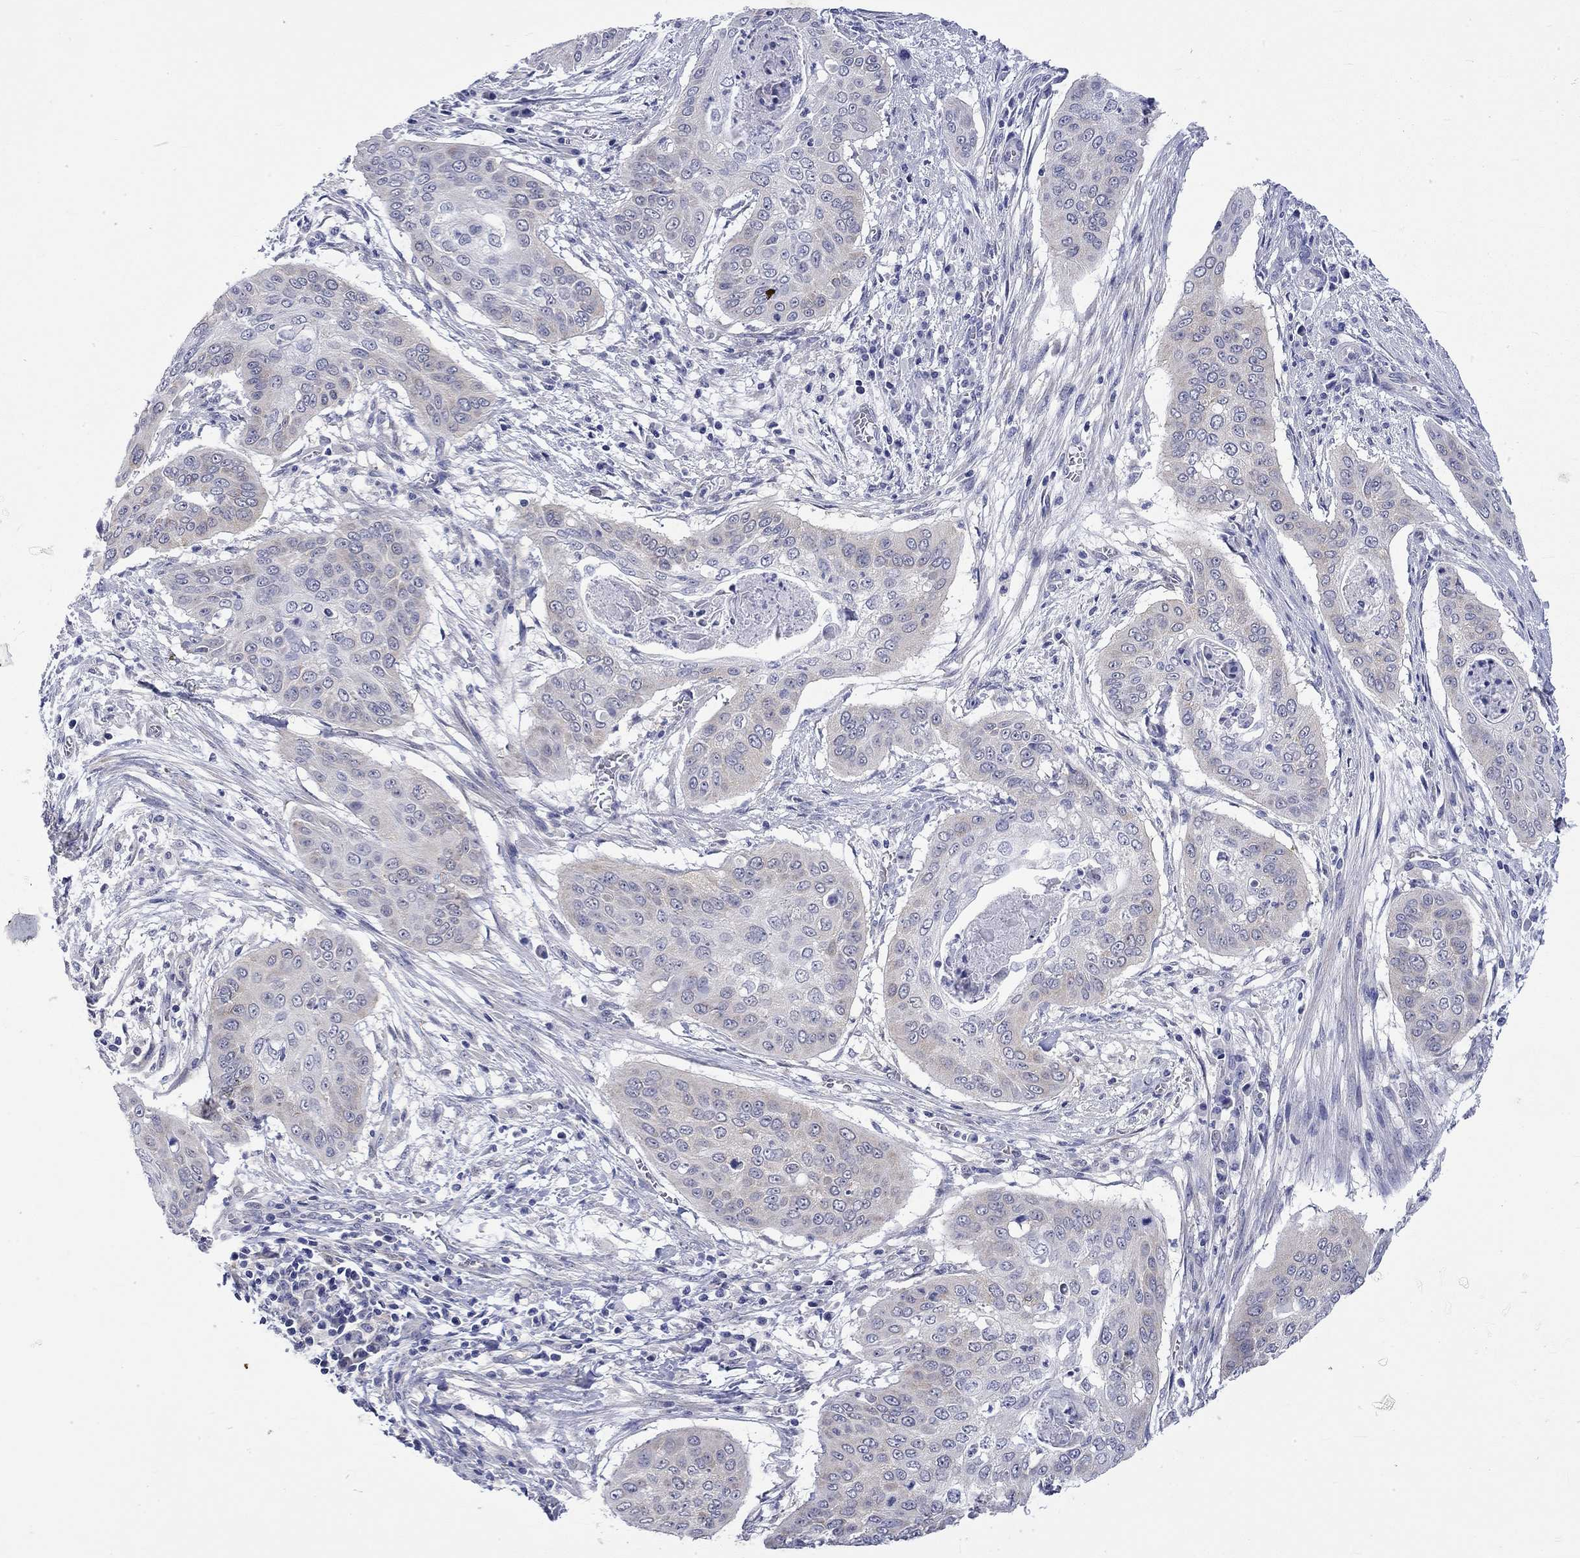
{"staining": {"intensity": "negative", "quantity": "none", "location": "none"}, "tissue": "cervical cancer", "cell_type": "Tumor cells", "image_type": "cancer", "snomed": [{"axis": "morphology", "description": "Squamous cell carcinoma, NOS"}, {"axis": "topography", "description": "Cervix"}], "caption": "Tumor cells are negative for protein expression in human cervical squamous cell carcinoma.", "gene": "CERS1", "patient": {"sex": "female", "age": 39}}